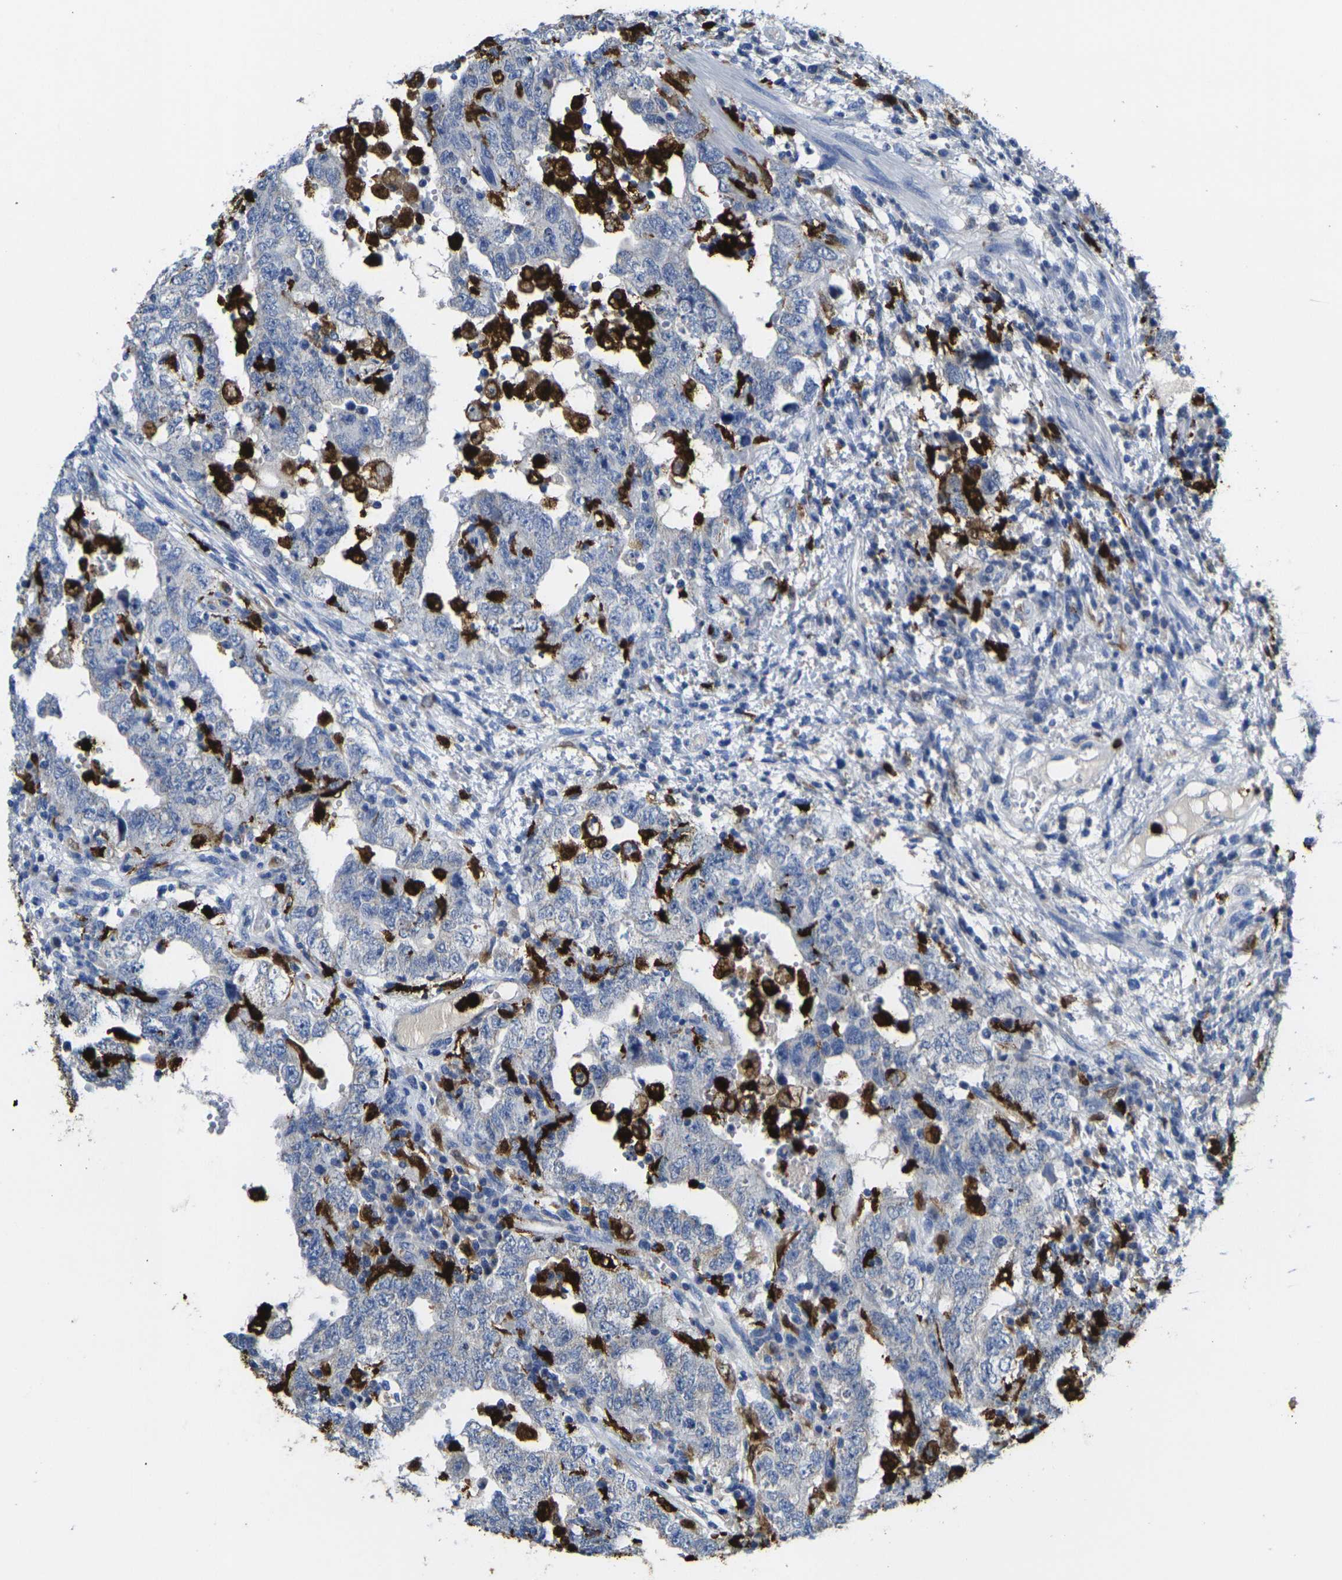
{"staining": {"intensity": "negative", "quantity": "none", "location": "none"}, "tissue": "testis cancer", "cell_type": "Tumor cells", "image_type": "cancer", "snomed": [{"axis": "morphology", "description": "Carcinoma, Embryonal, NOS"}, {"axis": "topography", "description": "Testis"}], "caption": "Tumor cells show no significant positivity in testis cancer.", "gene": "S100A9", "patient": {"sex": "male", "age": 26}}